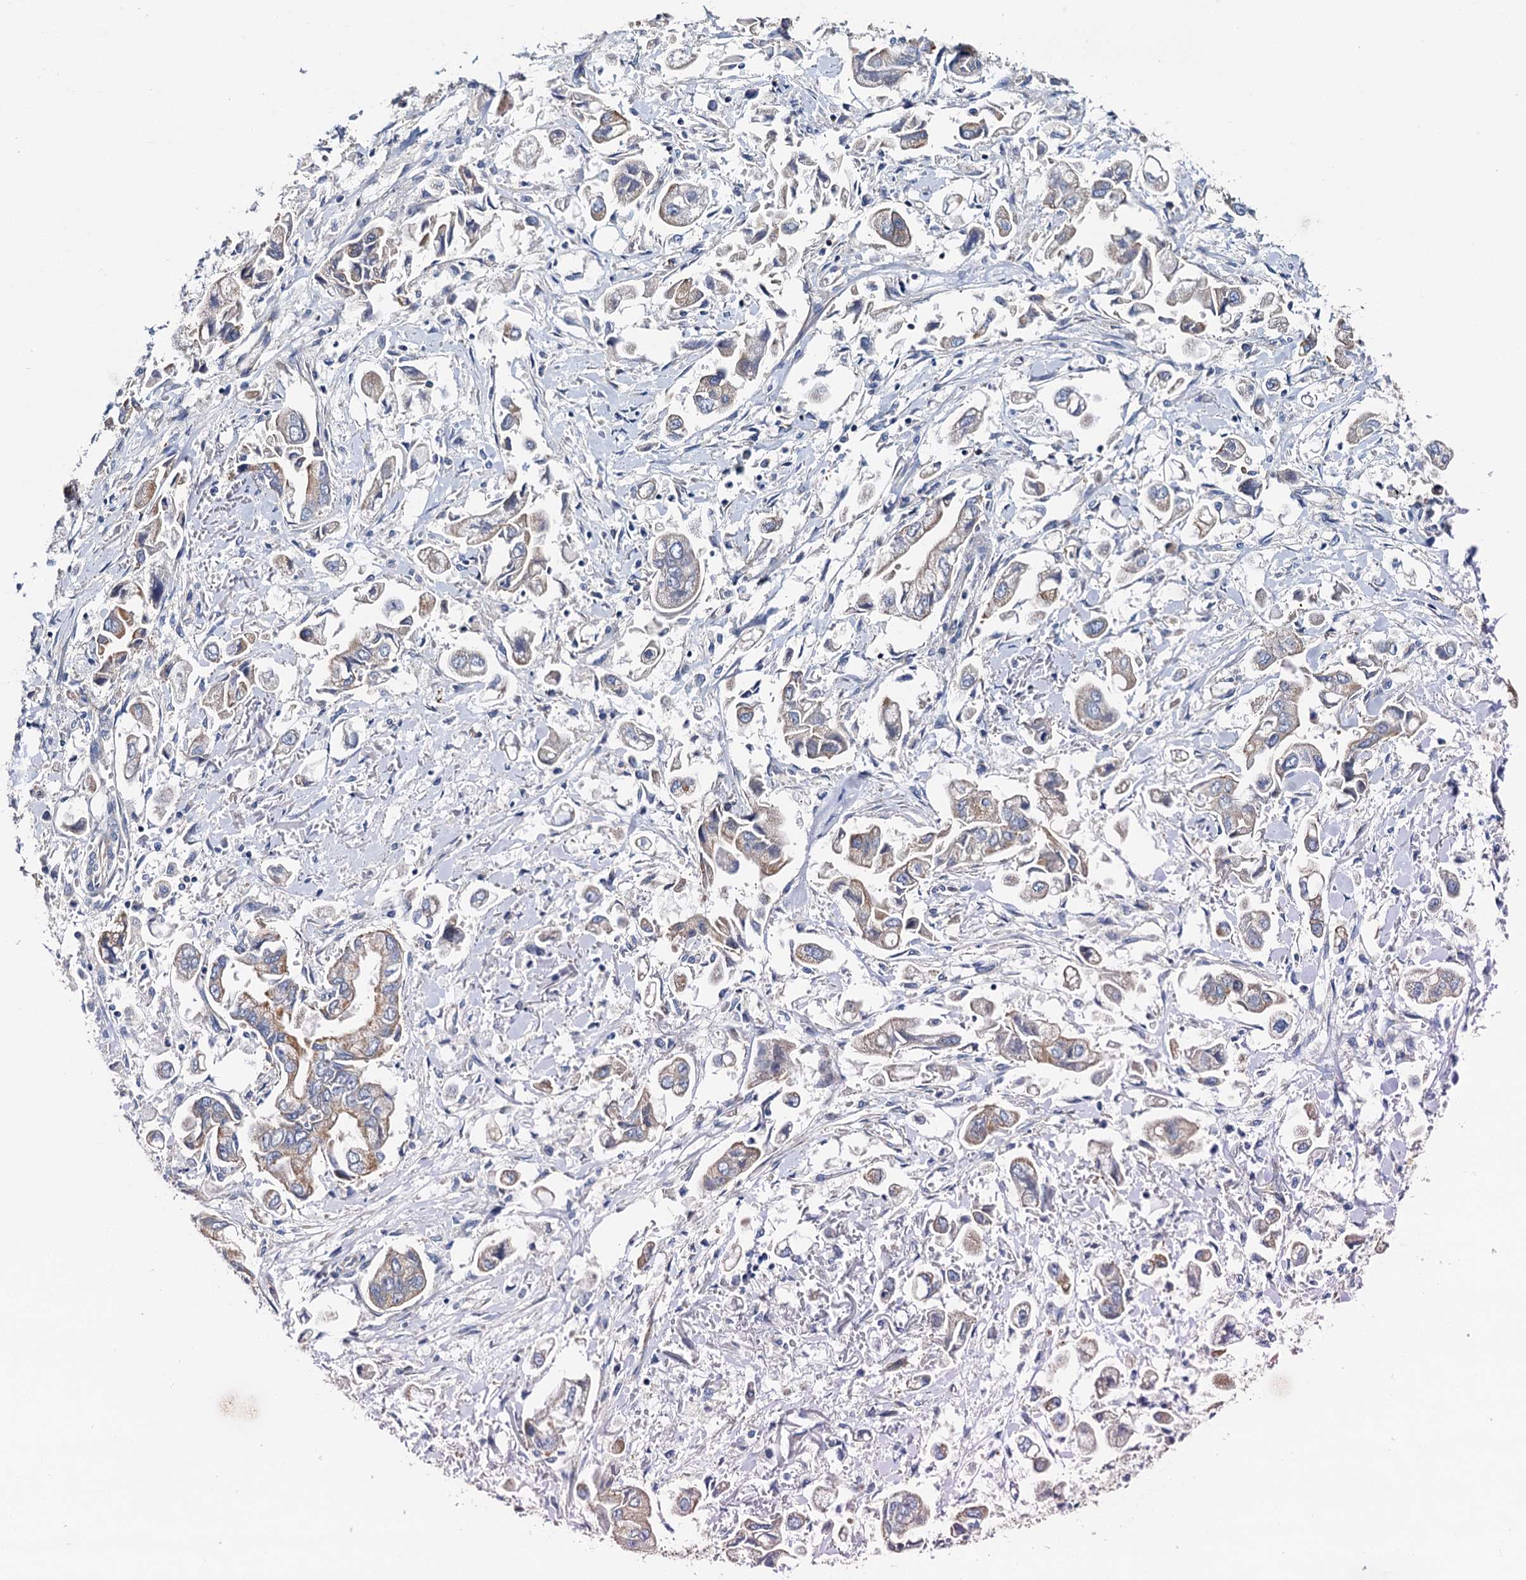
{"staining": {"intensity": "weak", "quantity": ">75%", "location": "cytoplasmic/membranous"}, "tissue": "stomach cancer", "cell_type": "Tumor cells", "image_type": "cancer", "snomed": [{"axis": "morphology", "description": "Adenocarcinoma, NOS"}, {"axis": "topography", "description": "Stomach"}], "caption": "About >75% of tumor cells in human stomach cancer display weak cytoplasmic/membranous protein expression as visualized by brown immunohistochemical staining.", "gene": "CEP295", "patient": {"sex": "male", "age": 62}}